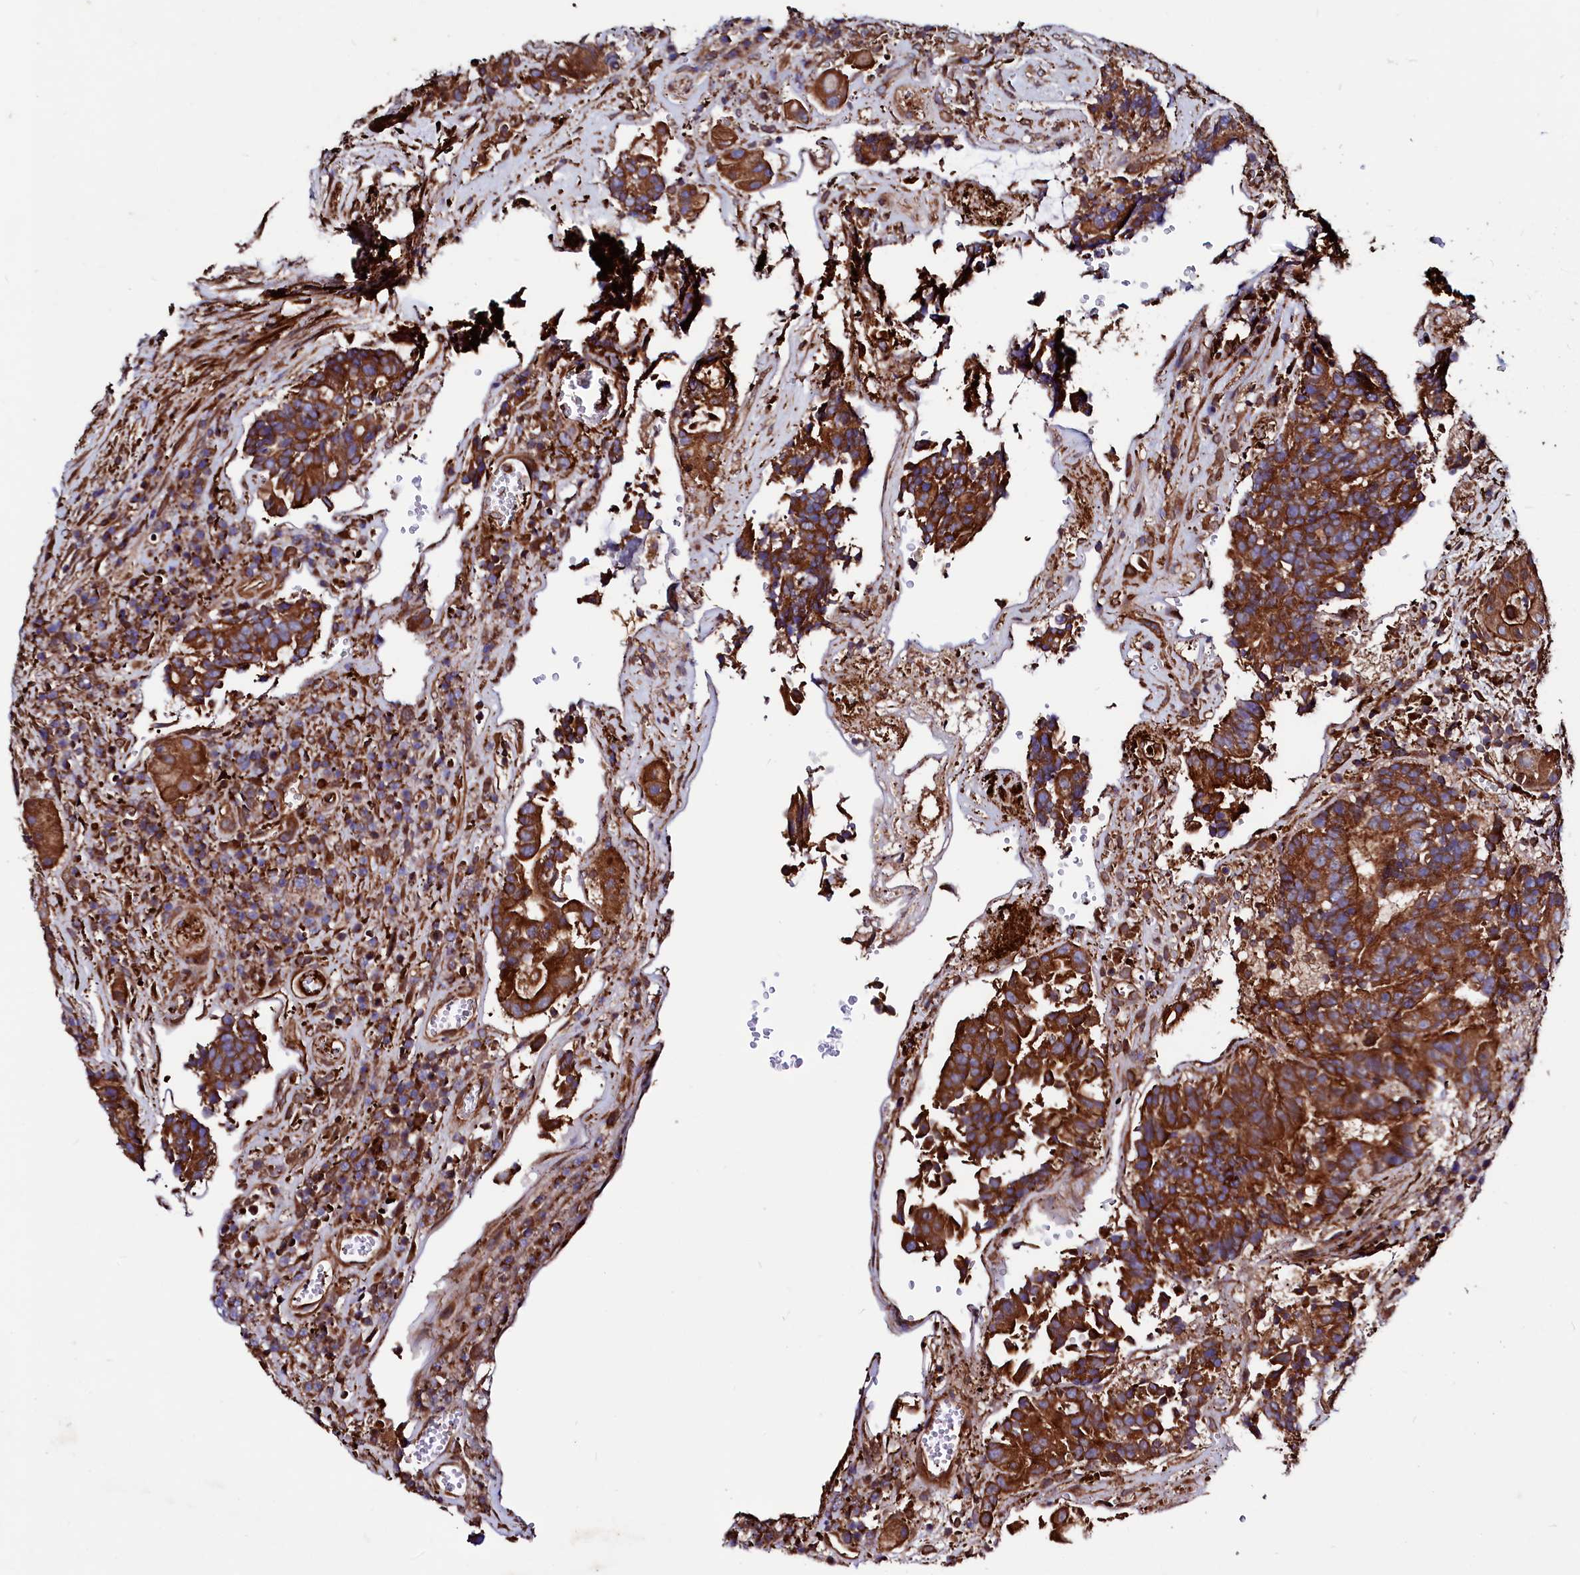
{"staining": {"intensity": "strong", "quantity": ">75%", "location": "cytoplasmic/membranous"}, "tissue": "colorectal cancer", "cell_type": "Tumor cells", "image_type": "cancer", "snomed": [{"axis": "morphology", "description": "Adenocarcinoma, NOS"}, {"axis": "topography", "description": "Rectum"}], "caption": "Immunohistochemical staining of adenocarcinoma (colorectal) exhibits high levels of strong cytoplasmic/membranous protein expression in approximately >75% of tumor cells. The protein of interest is stained brown, and the nuclei are stained in blue (DAB (3,3'-diaminobenzidine) IHC with brightfield microscopy, high magnification).", "gene": "STAMBPL1", "patient": {"sex": "male", "age": 69}}